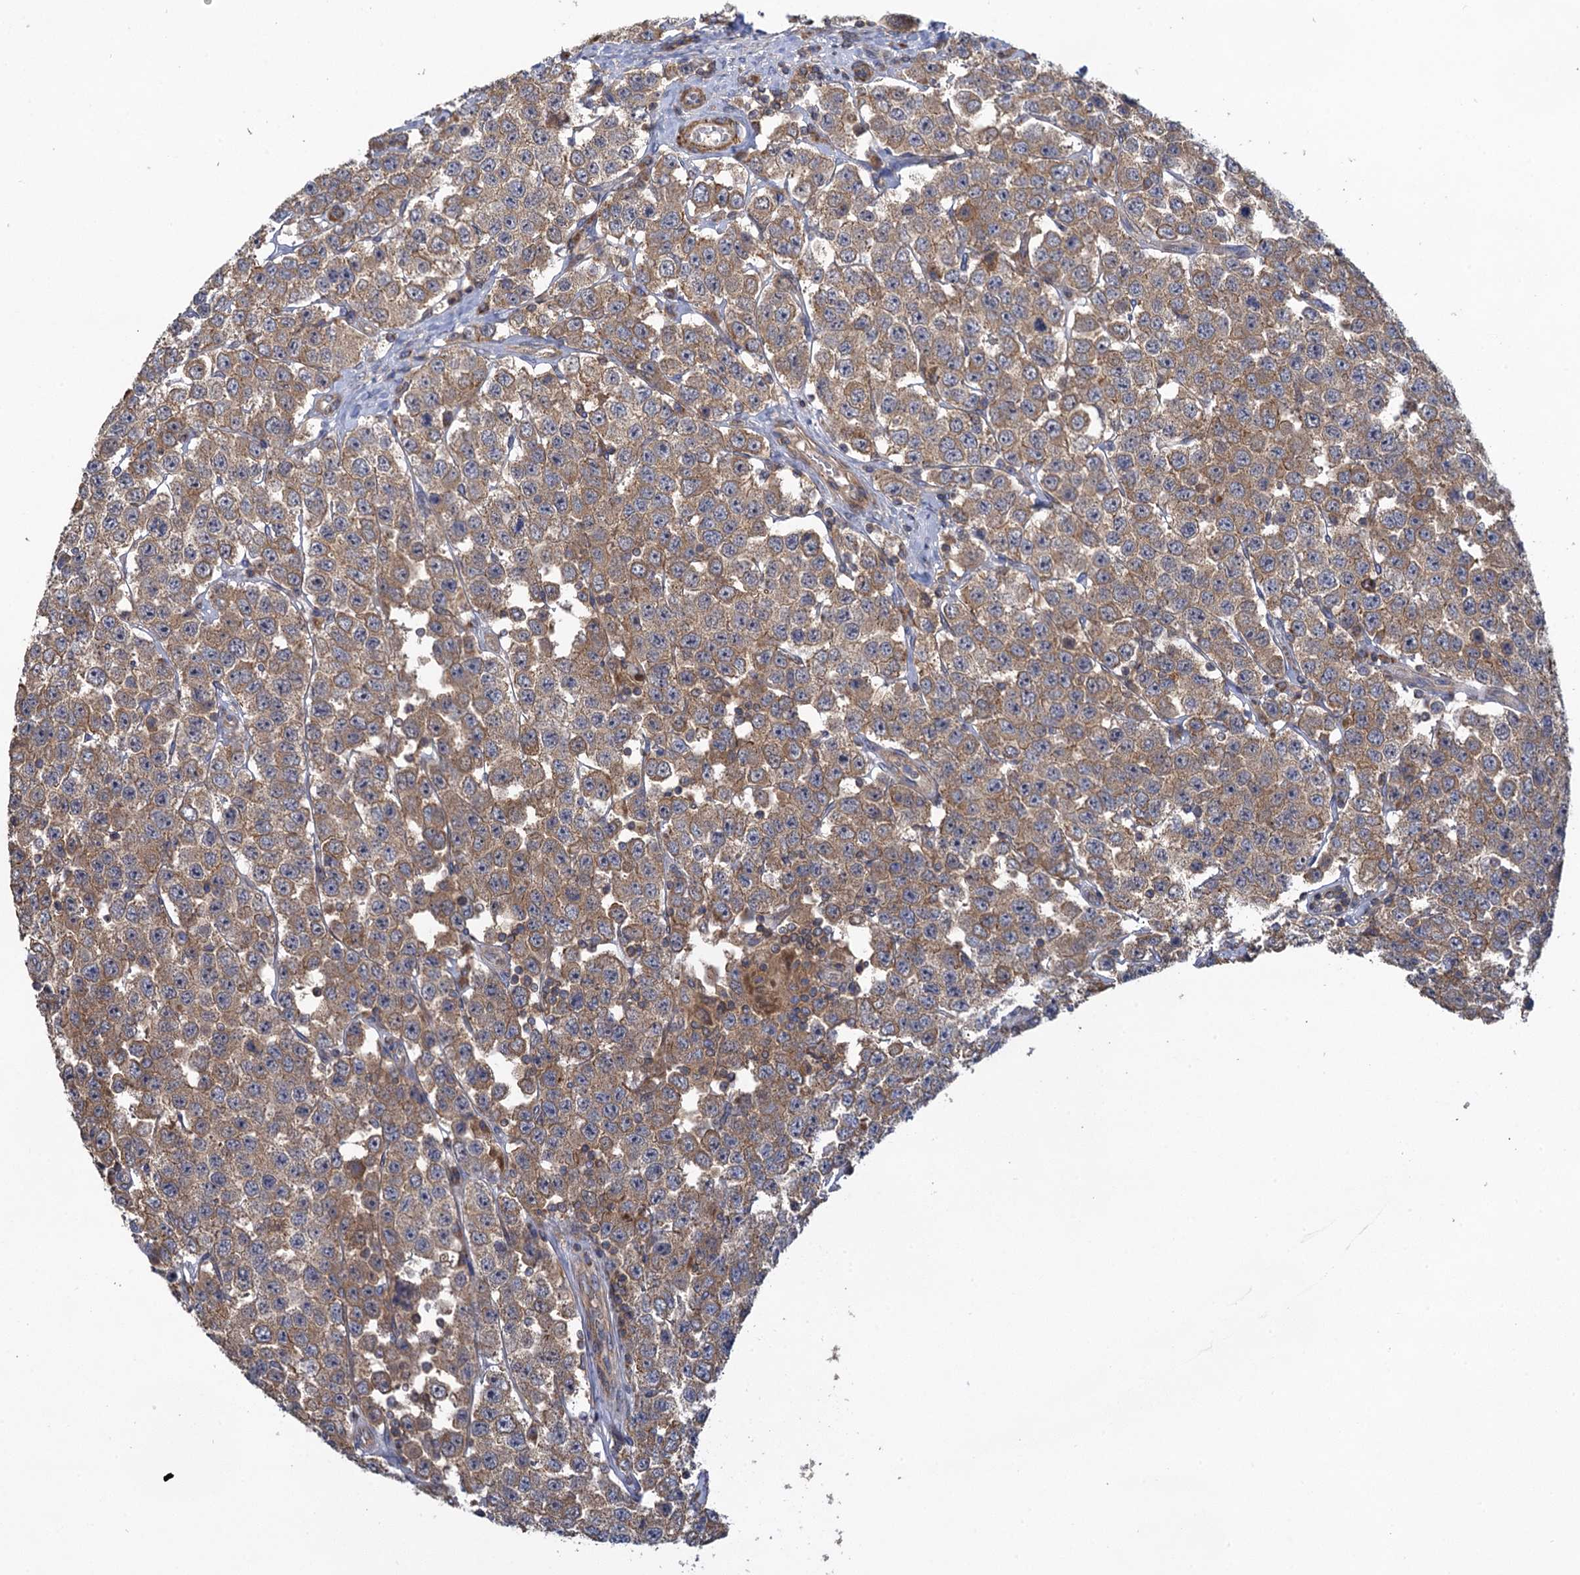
{"staining": {"intensity": "moderate", "quantity": ">75%", "location": "cytoplasmic/membranous"}, "tissue": "testis cancer", "cell_type": "Tumor cells", "image_type": "cancer", "snomed": [{"axis": "morphology", "description": "Seminoma, NOS"}, {"axis": "topography", "description": "Testis"}], "caption": "DAB immunohistochemical staining of testis seminoma displays moderate cytoplasmic/membranous protein positivity in approximately >75% of tumor cells. The protein is shown in brown color, while the nuclei are stained blue.", "gene": "WDR88", "patient": {"sex": "male", "age": 28}}